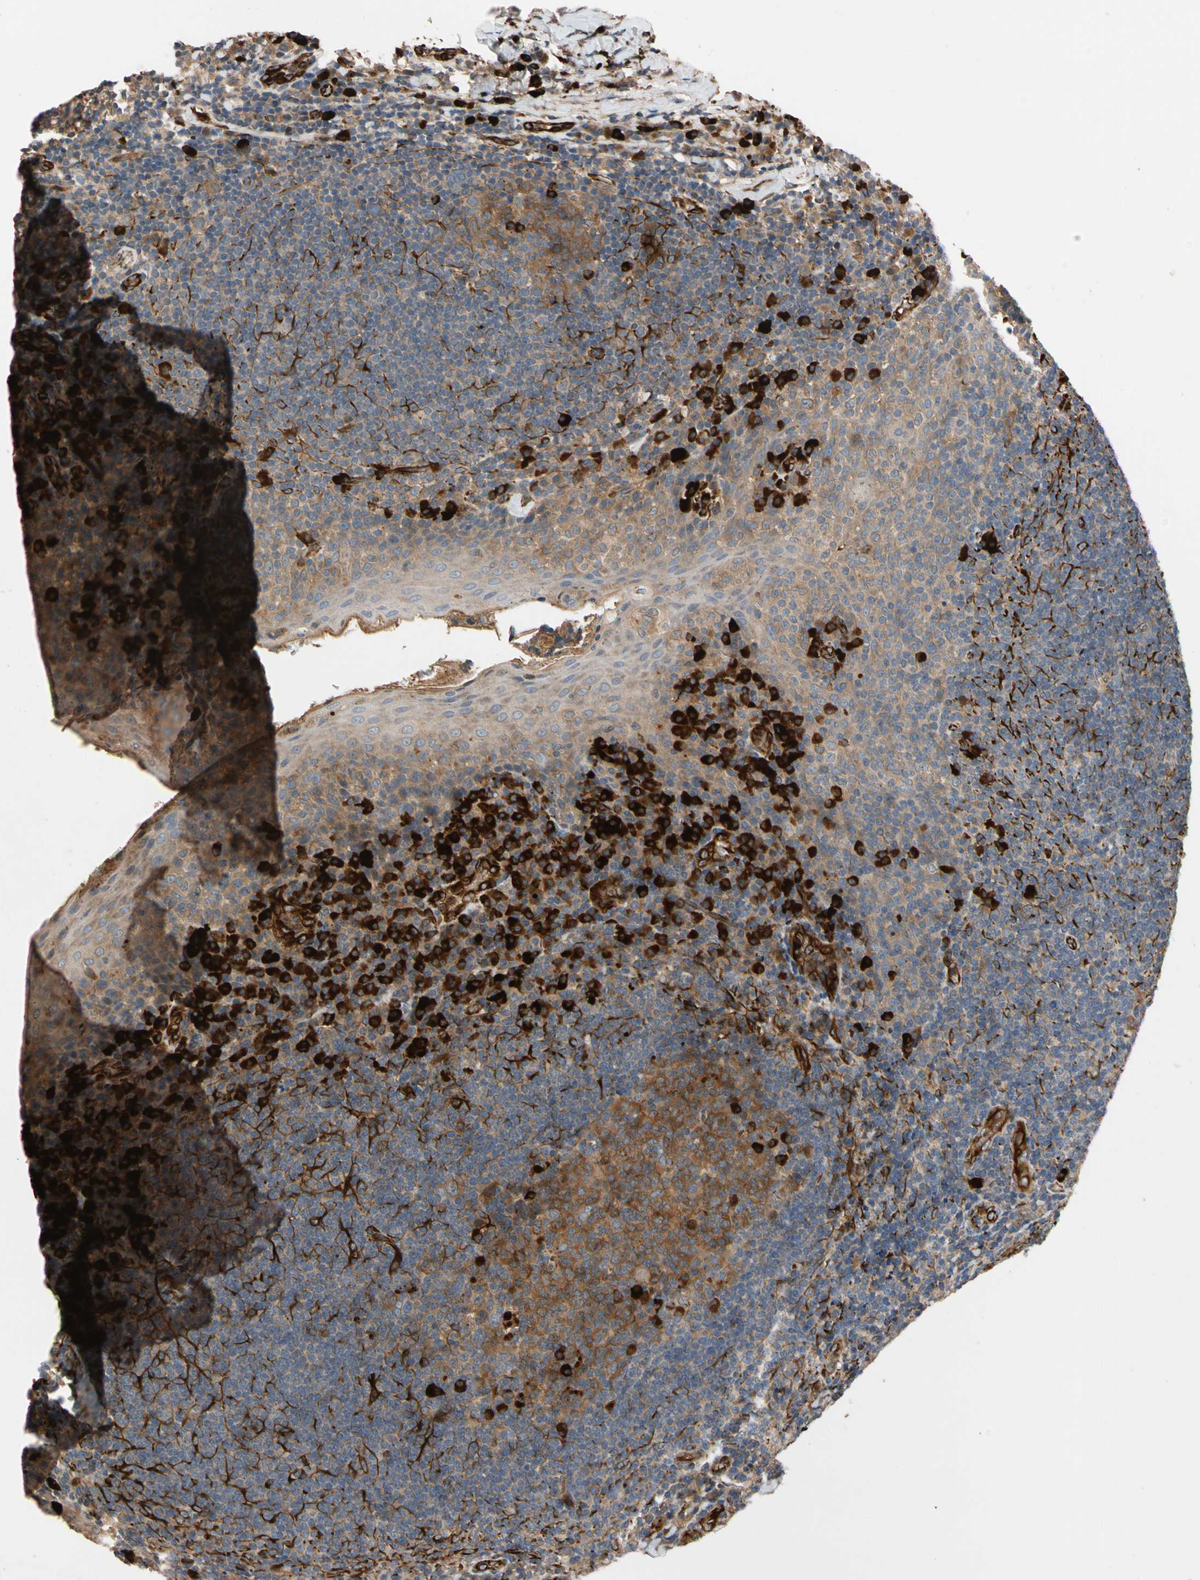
{"staining": {"intensity": "moderate", "quantity": ">75%", "location": "cytoplasmic/membranous"}, "tissue": "tonsil", "cell_type": "Germinal center cells", "image_type": "normal", "snomed": [{"axis": "morphology", "description": "Normal tissue, NOS"}, {"axis": "topography", "description": "Tonsil"}], "caption": "Human tonsil stained for a protein (brown) displays moderate cytoplasmic/membranous positive positivity in about >75% of germinal center cells.", "gene": "FGD6", "patient": {"sex": "male", "age": 17}}